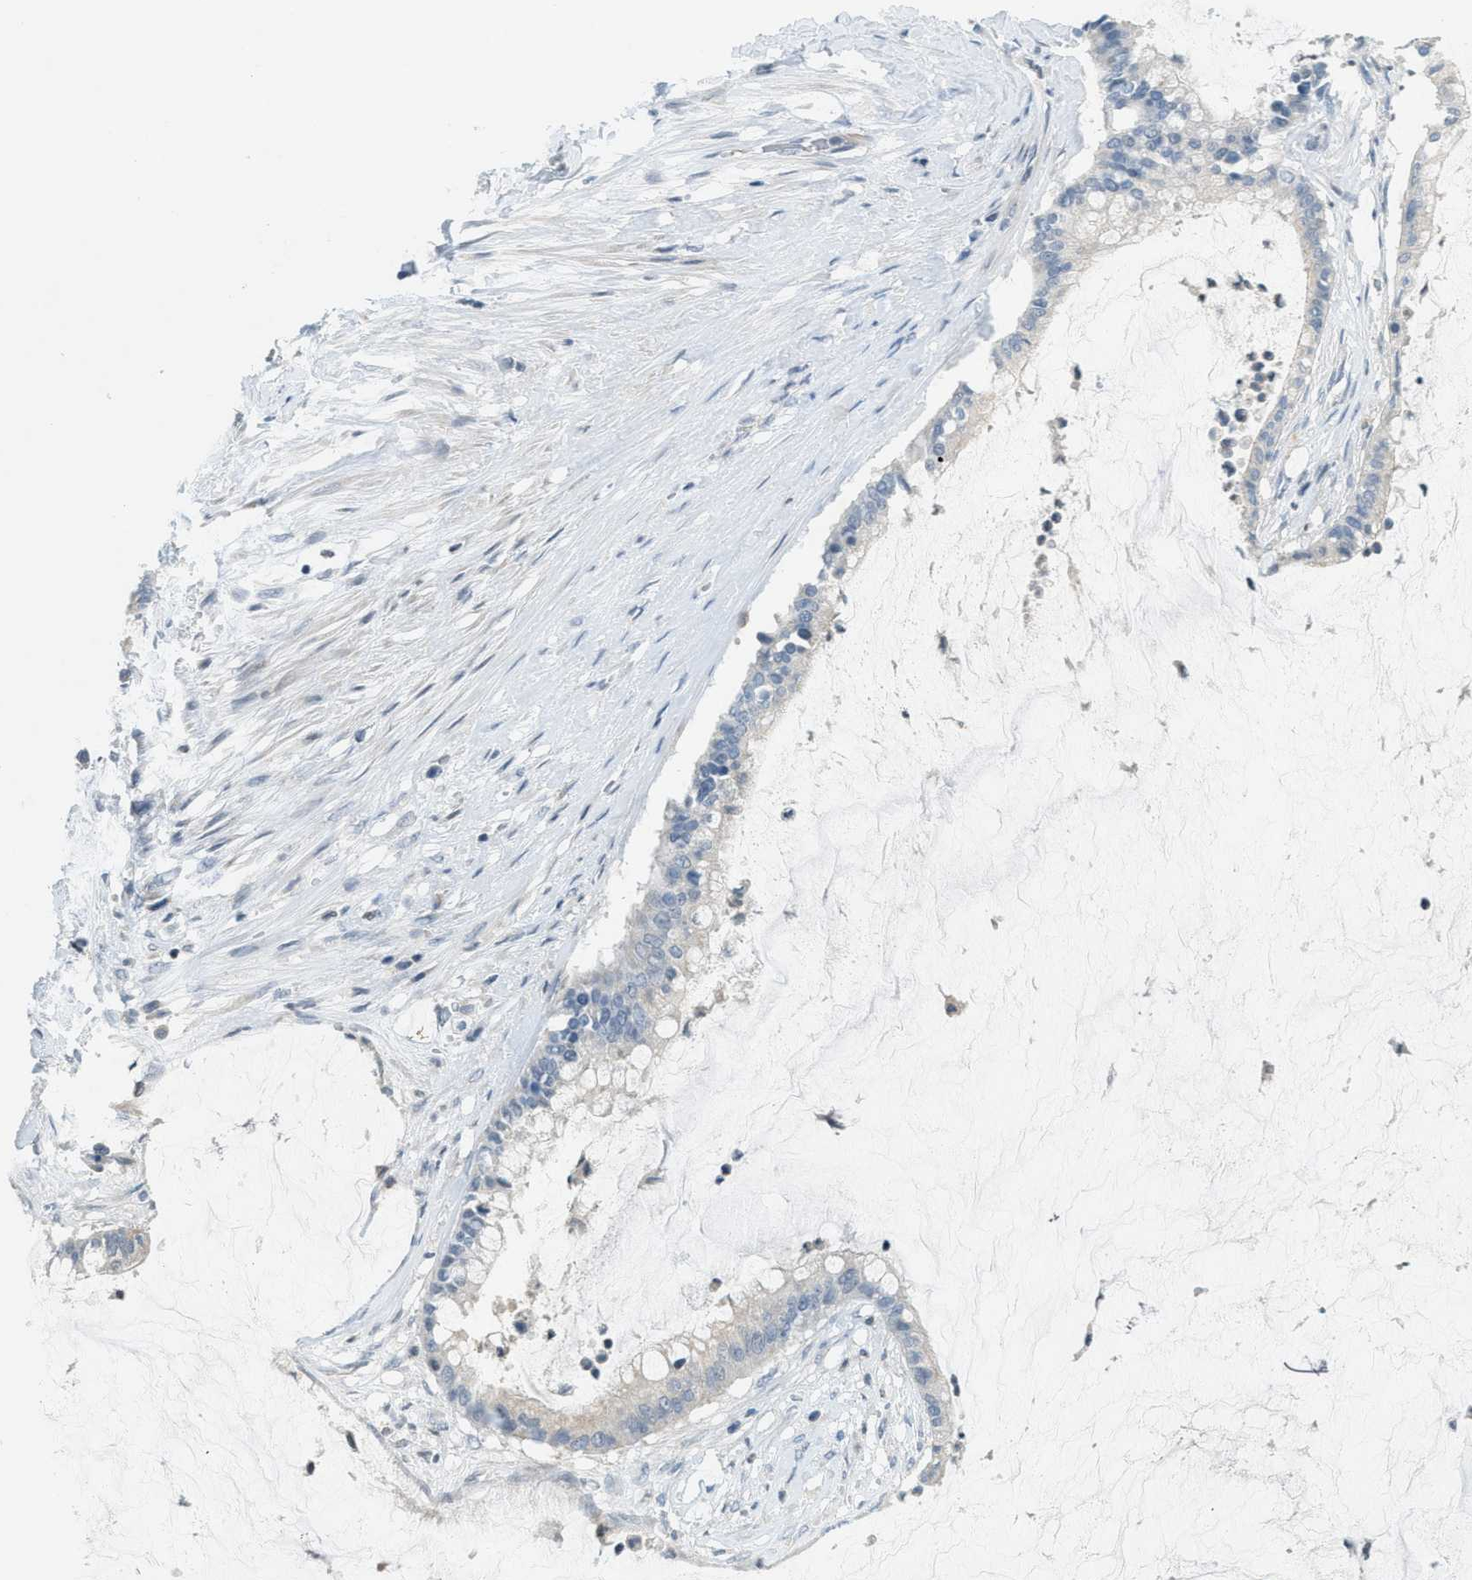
{"staining": {"intensity": "negative", "quantity": "none", "location": "none"}, "tissue": "pancreatic cancer", "cell_type": "Tumor cells", "image_type": "cancer", "snomed": [{"axis": "morphology", "description": "Adenocarcinoma, NOS"}, {"axis": "topography", "description": "Pancreas"}], "caption": "An image of pancreatic adenocarcinoma stained for a protein exhibits no brown staining in tumor cells.", "gene": "TXNDC2", "patient": {"sex": "male", "age": 41}}